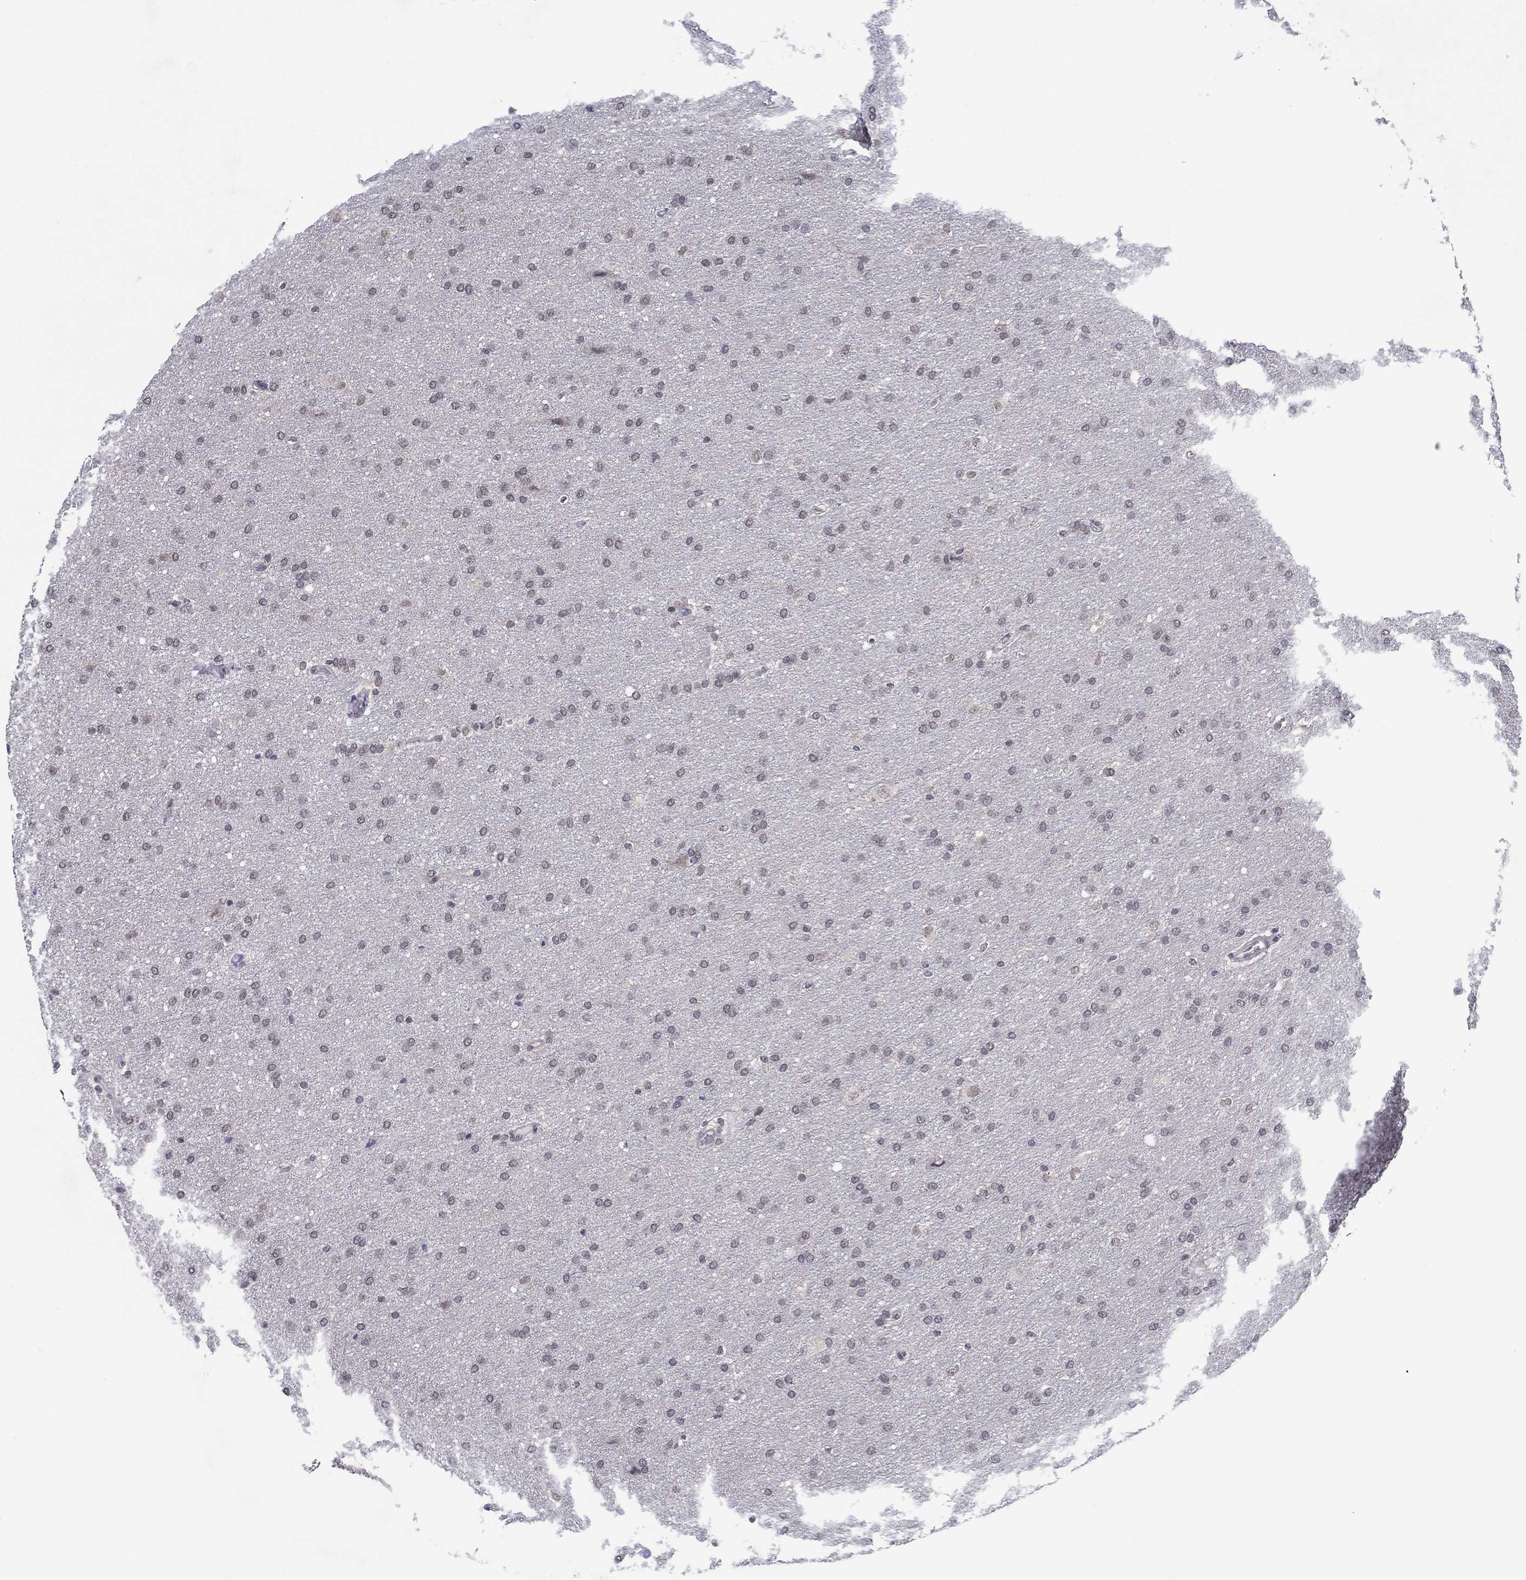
{"staining": {"intensity": "negative", "quantity": "none", "location": "none"}, "tissue": "glioma", "cell_type": "Tumor cells", "image_type": "cancer", "snomed": [{"axis": "morphology", "description": "Glioma, malignant, Low grade"}, {"axis": "topography", "description": "Brain"}], "caption": "Glioma was stained to show a protein in brown. There is no significant staining in tumor cells.", "gene": "SLC22A2", "patient": {"sex": "female", "age": 37}}